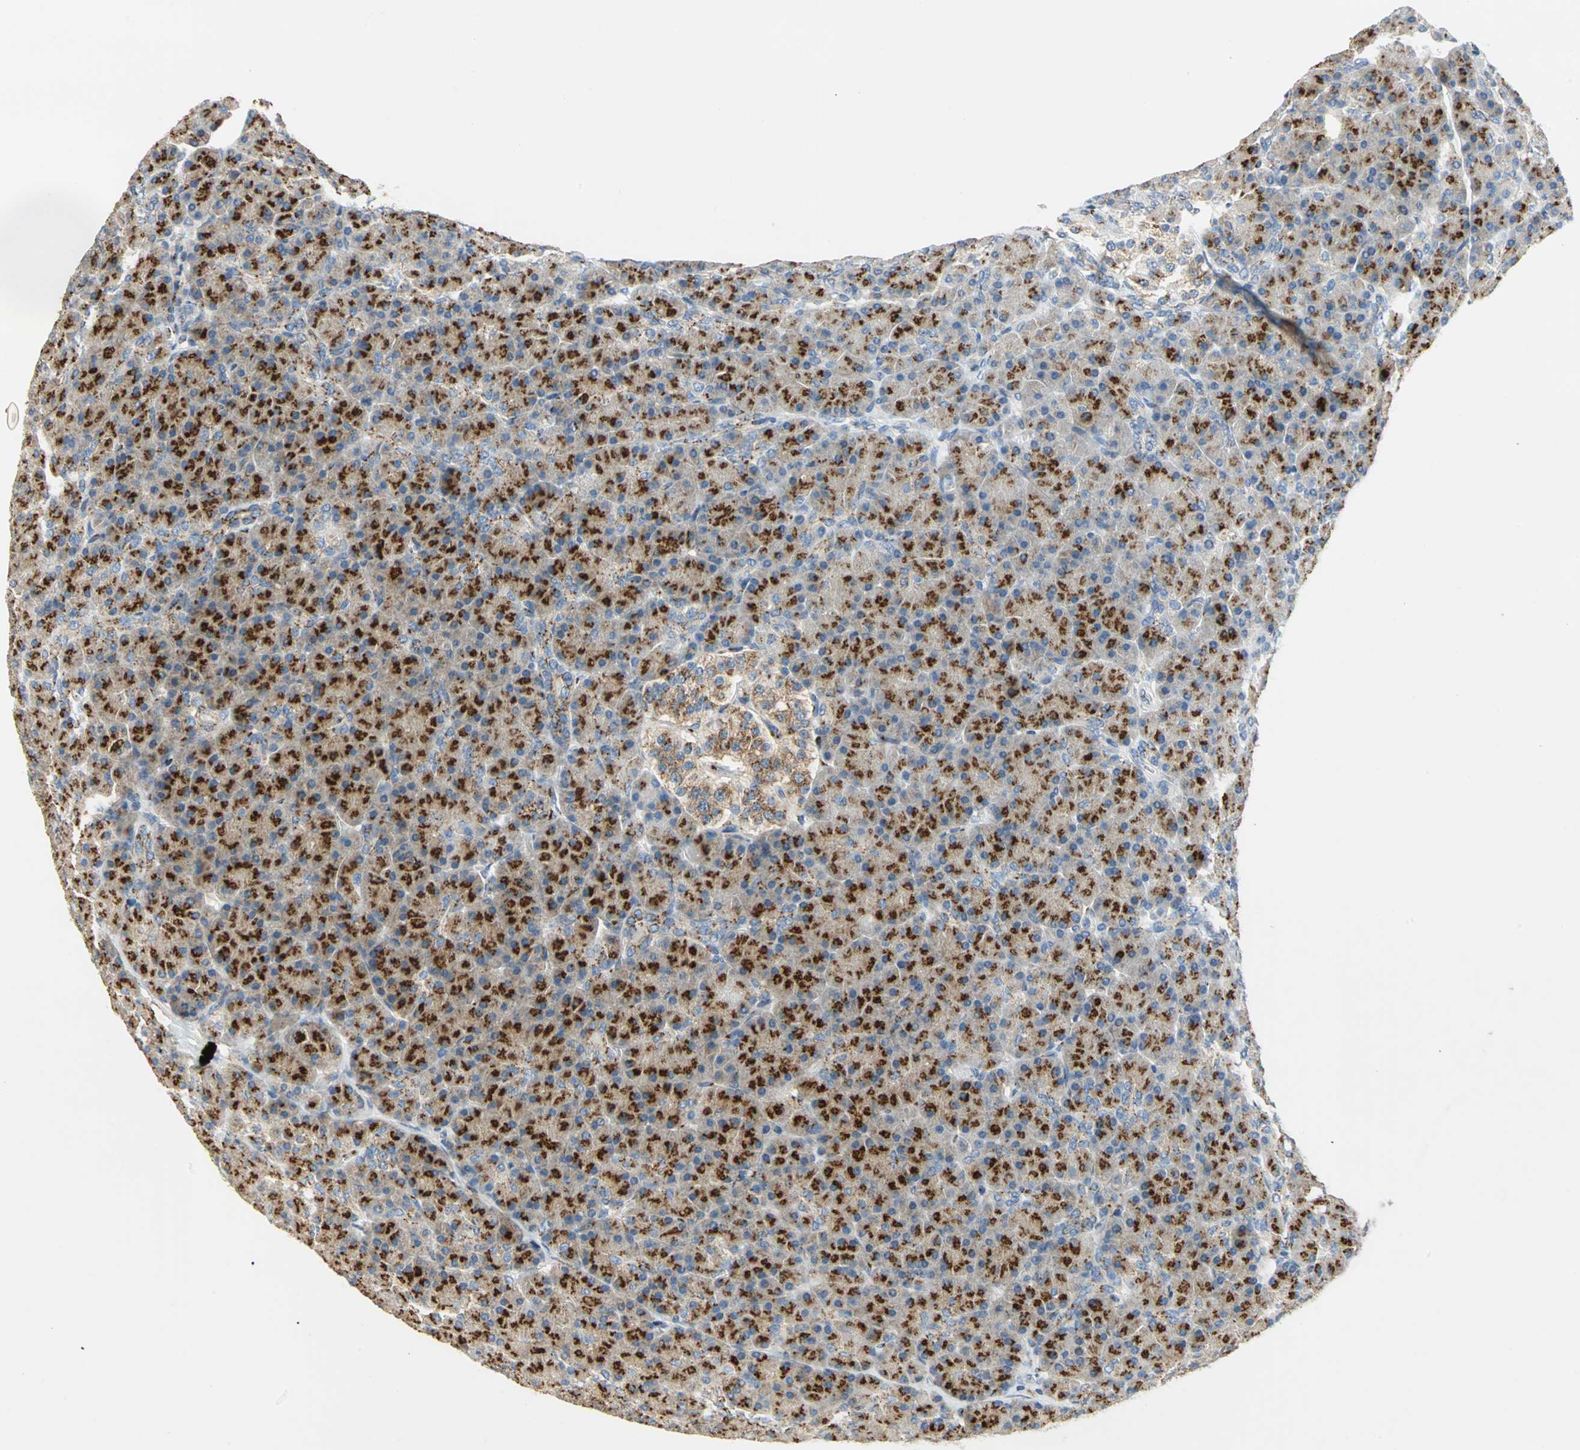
{"staining": {"intensity": "strong", "quantity": ">75%", "location": "cytoplasmic/membranous"}, "tissue": "pancreas", "cell_type": "Exocrine glandular cells", "image_type": "normal", "snomed": [{"axis": "morphology", "description": "Normal tissue, NOS"}, {"axis": "topography", "description": "Pancreas"}], "caption": "Strong cytoplasmic/membranous staining for a protein is present in about >75% of exocrine glandular cells of normal pancreas using immunohistochemistry.", "gene": "GPR3", "patient": {"sex": "female", "age": 43}}